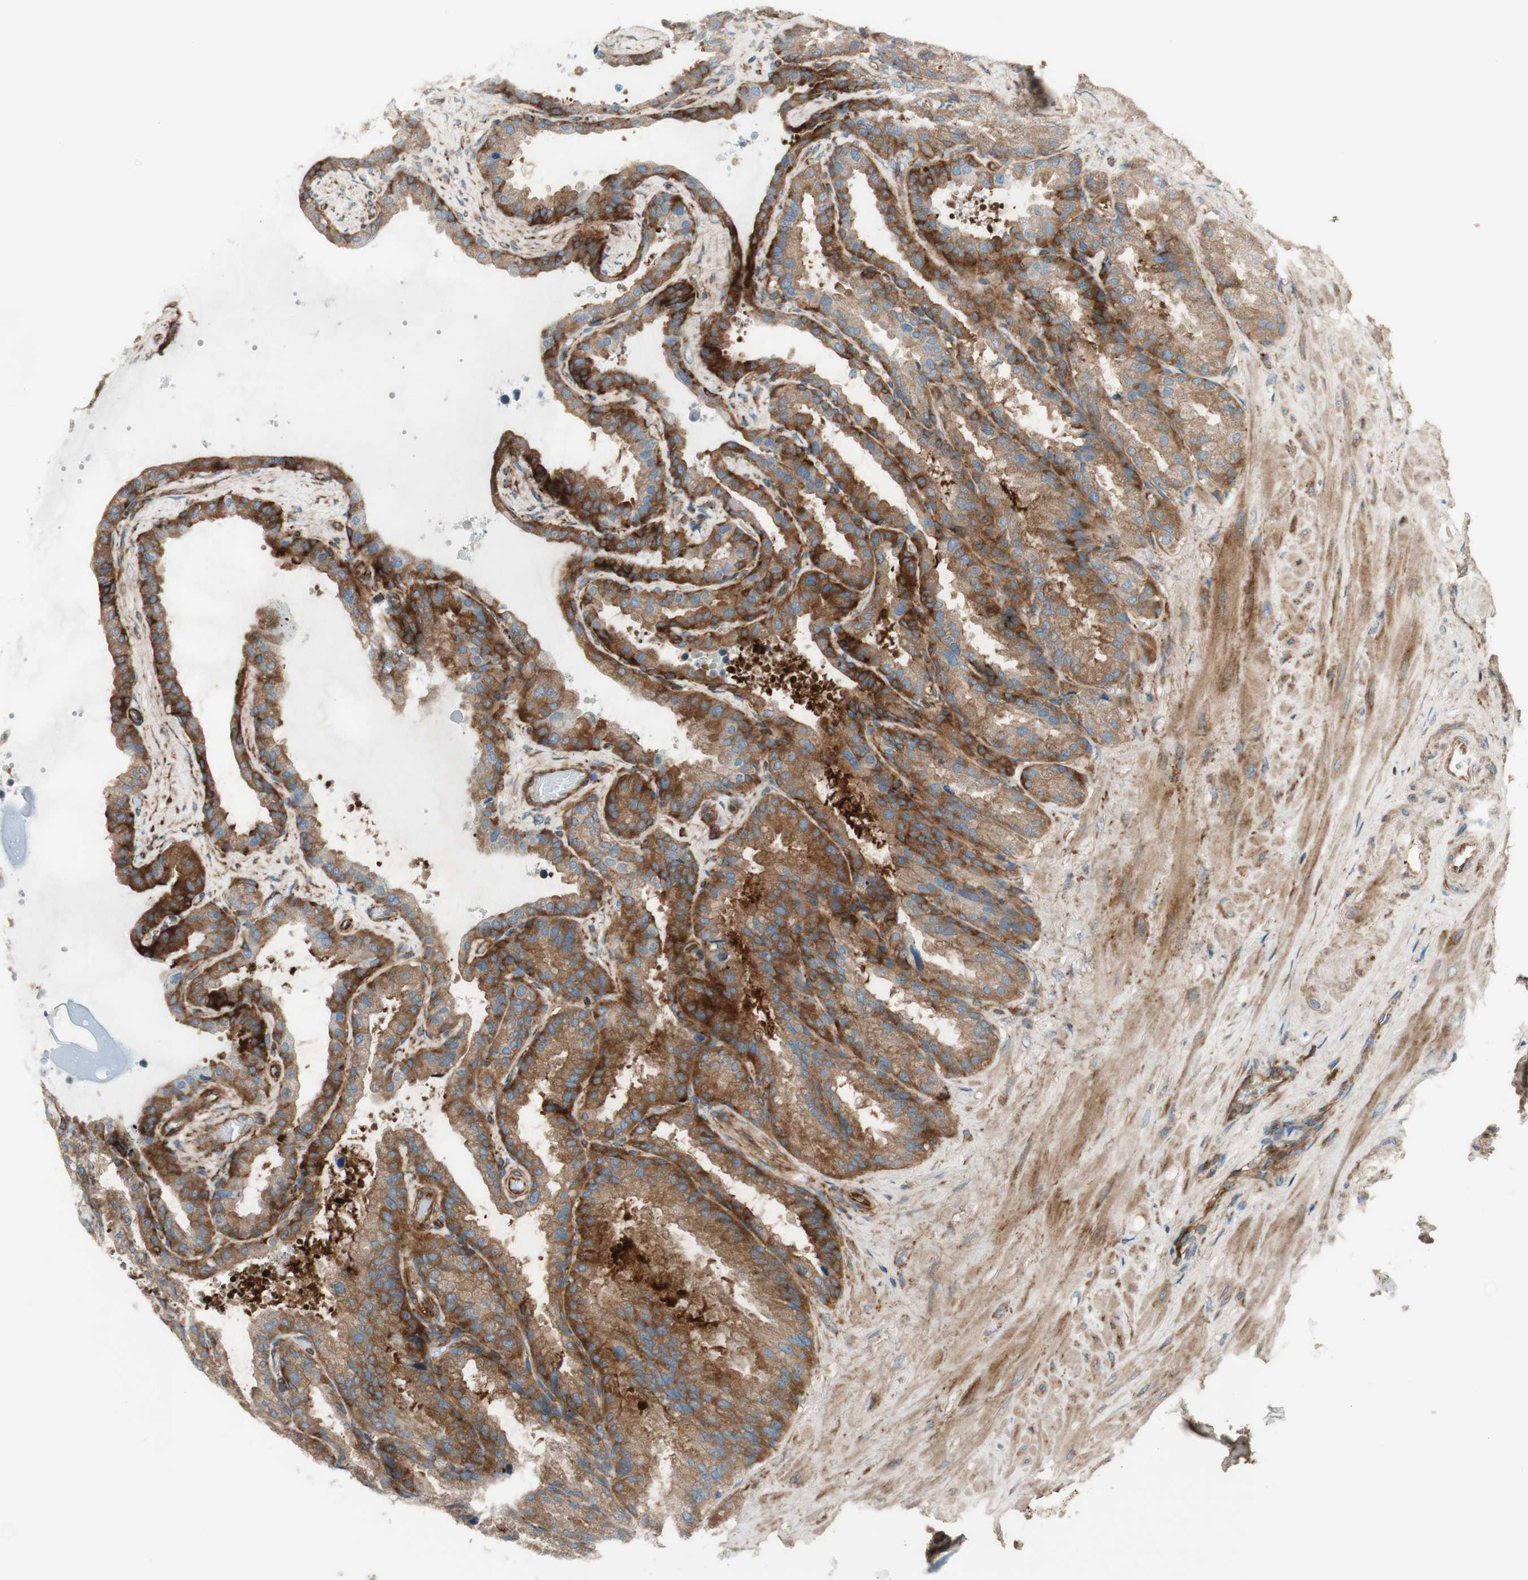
{"staining": {"intensity": "strong", "quantity": "25%-75%", "location": "cytoplasmic/membranous,nuclear"}, "tissue": "seminal vesicle", "cell_type": "Glandular cells", "image_type": "normal", "snomed": [{"axis": "morphology", "description": "Normal tissue, NOS"}, {"axis": "topography", "description": "Seminal veicle"}], "caption": "Strong cytoplasmic/membranous,nuclear positivity is seen in approximately 25%-75% of glandular cells in normal seminal vesicle. The protein of interest is stained brown, and the nuclei are stained in blue (DAB IHC with brightfield microscopy, high magnification).", "gene": "CCN4", "patient": {"sex": "male", "age": 46}}